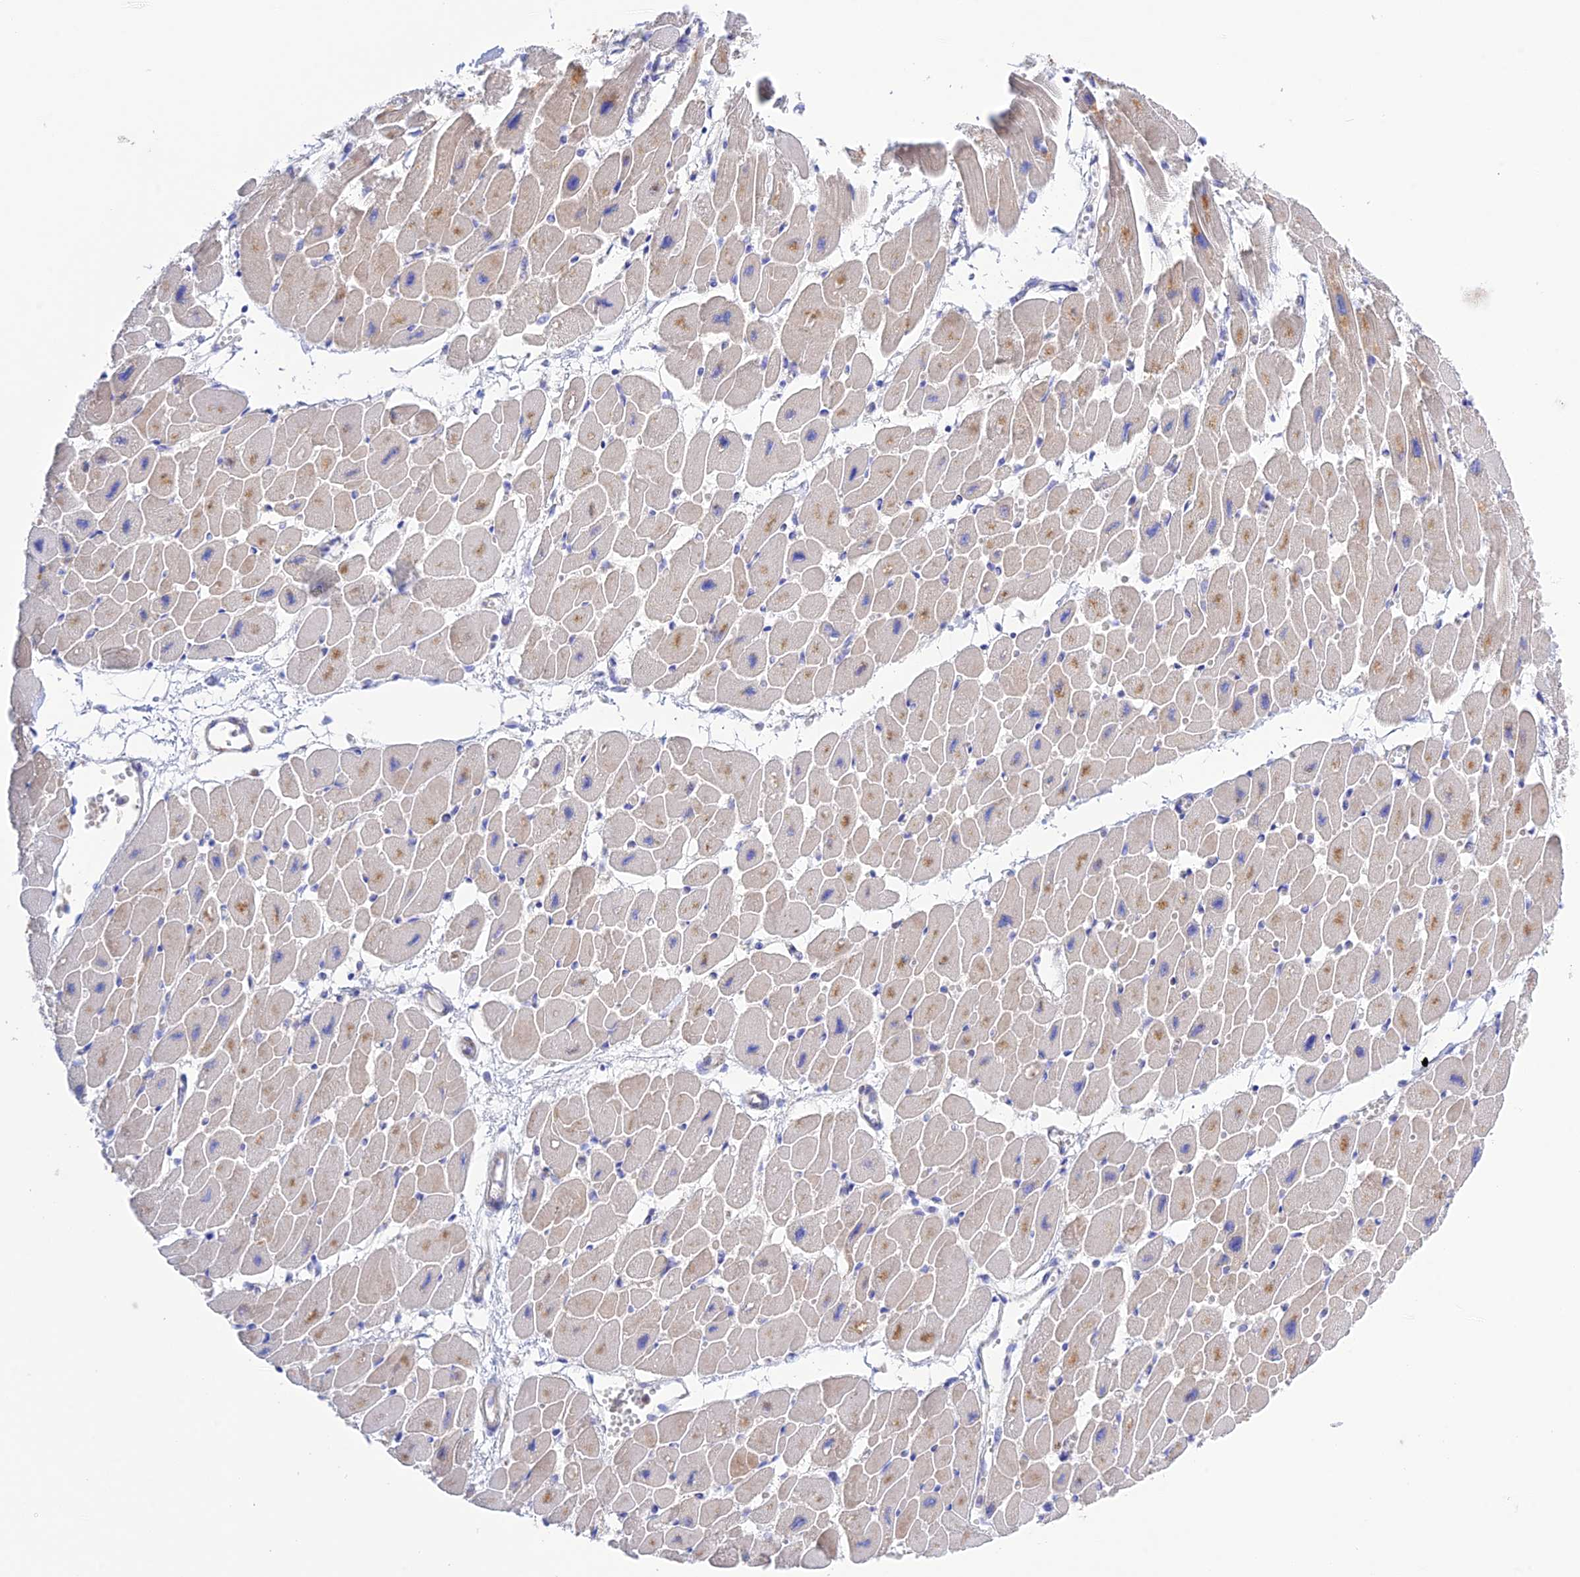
{"staining": {"intensity": "weak", "quantity": "25%-75%", "location": "cytoplasmic/membranous"}, "tissue": "heart muscle", "cell_type": "Cardiomyocytes", "image_type": "normal", "snomed": [{"axis": "morphology", "description": "Normal tissue, NOS"}, {"axis": "topography", "description": "Heart"}], "caption": "Immunohistochemistry of normal heart muscle reveals low levels of weak cytoplasmic/membranous expression in about 25%-75% of cardiomyocytes.", "gene": "CHSY3", "patient": {"sex": "female", "age": 54}}